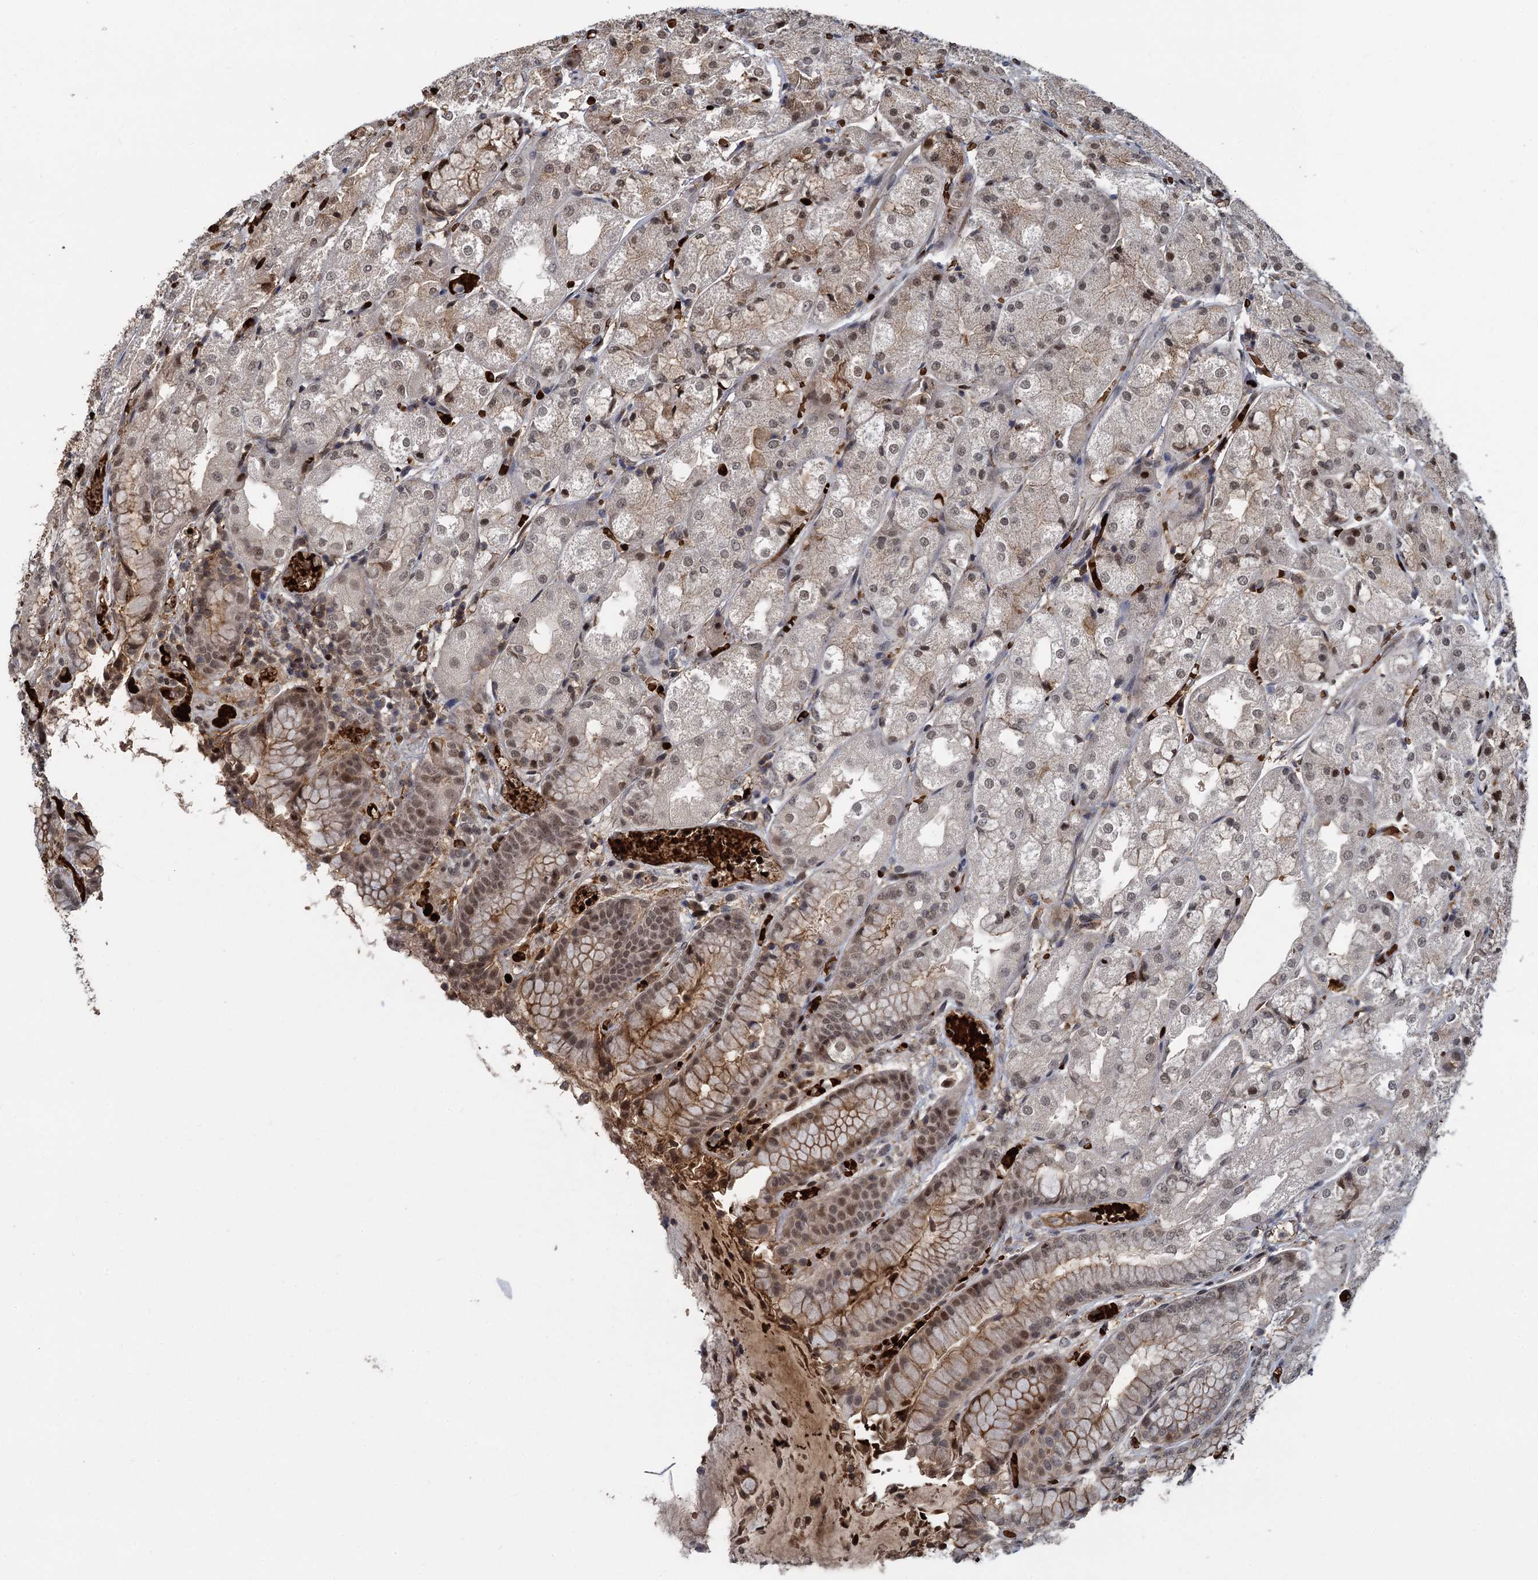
{"staining": {"intensity": "moderate", "quantity": ">75%", "location": "cytoplasmic/membranous,nuclear"}, "tissue": "stomach", "cell_type": "Glandular cells", "image_type": "normal", "snomed": [{"axis": "morphology", "description": "Normal tissue, NOS"}, {"axis": "topography", "description": "Stomach, upper"}], "caption": "The photomicrograph reveals a brown stain indicating the presence of a protein in the cytoplasmic/membranous,nuclear of glandular cells in stomach. The staining was performed using DAB to visualize the protein expression in brown, while the nuclei were stained in blue with hematoxylin (Magnification: 20x).", "gene": "FANCI", "patient": {"sex": "male", "age": 72}}